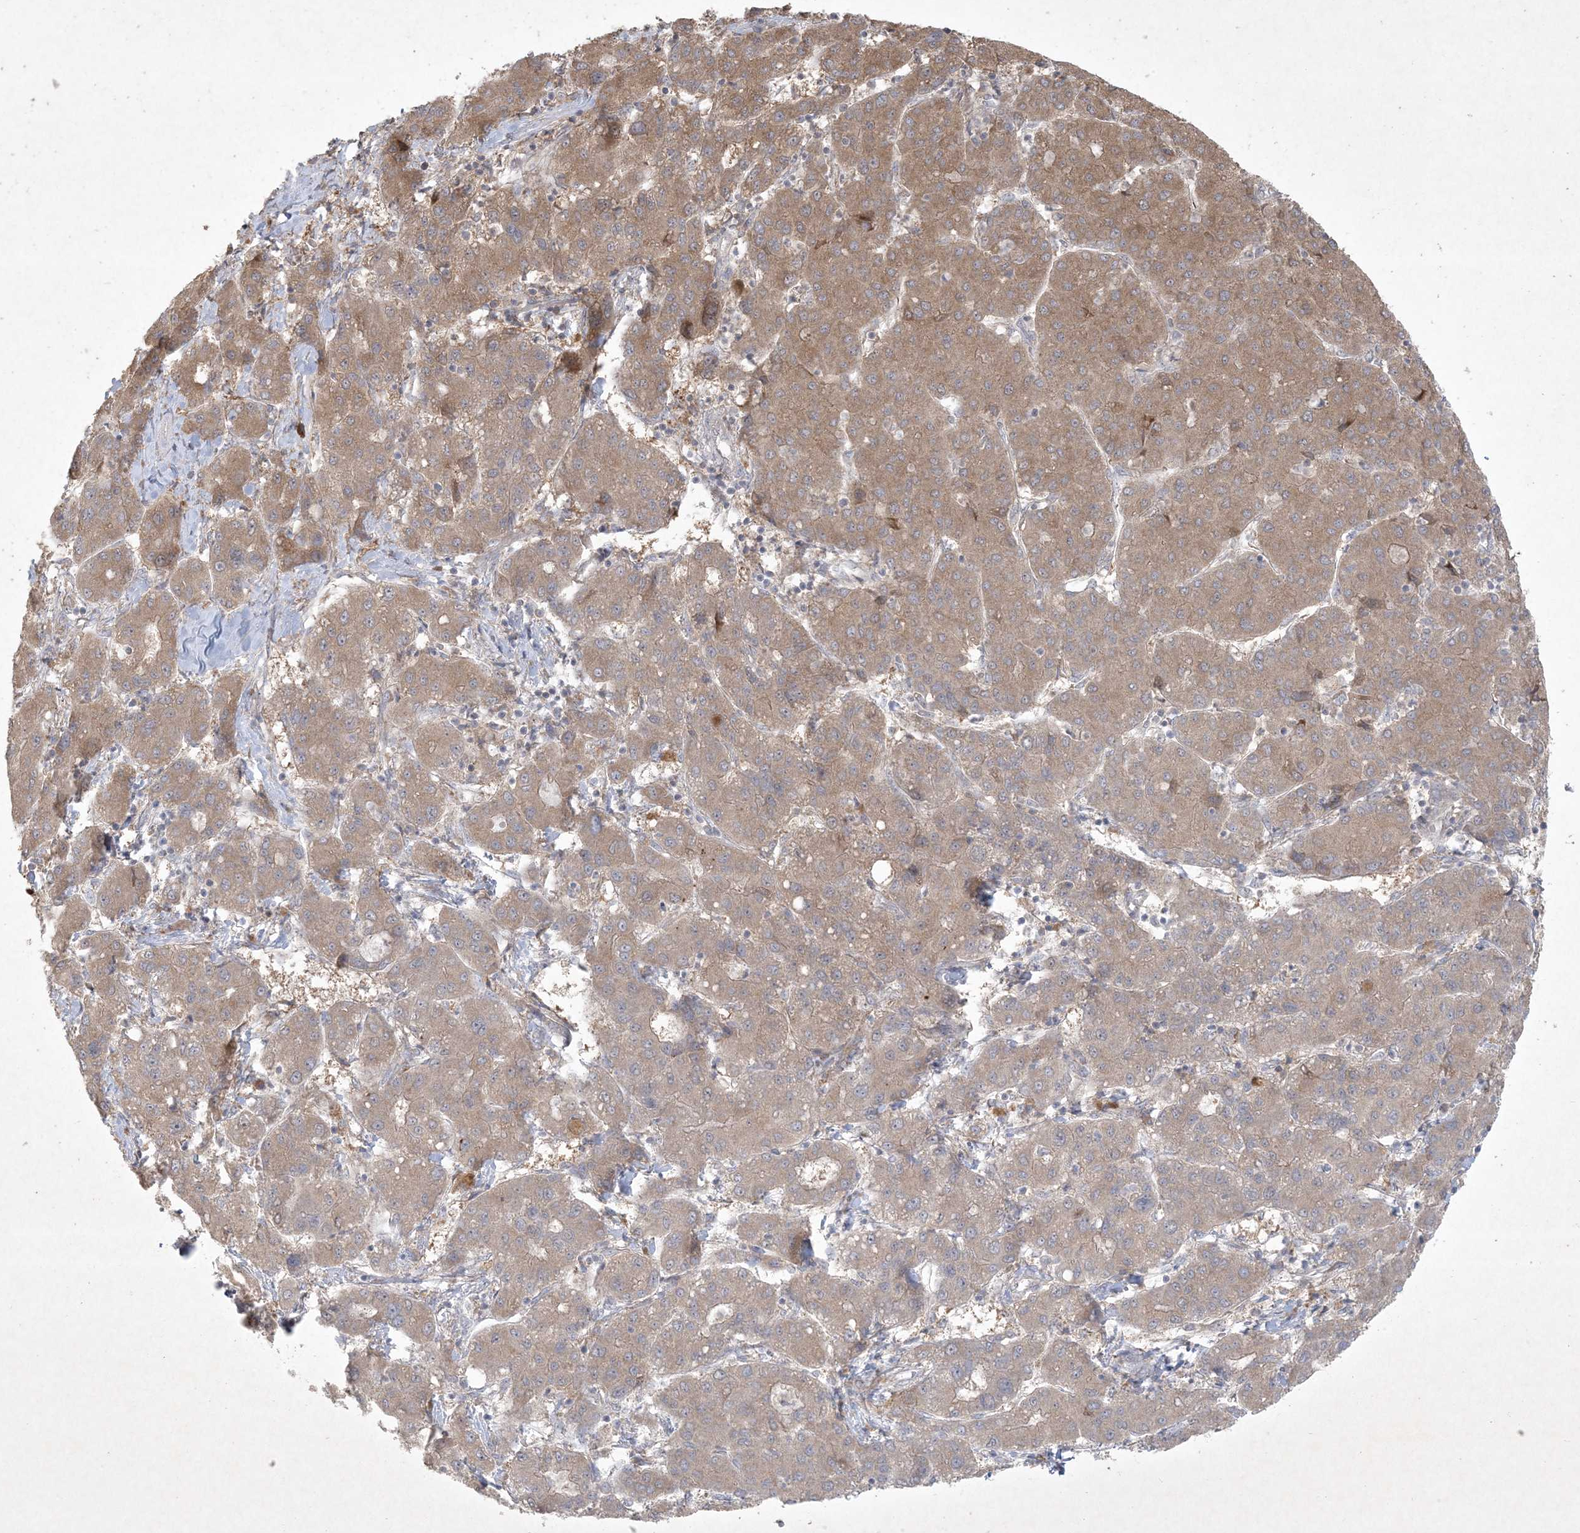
{"staining": {"intensity": "moderate", "quantity": ">75%", "location": "cytoplasmic/membranous"}, "tissue": "liver cancer", "cell_type": "Tumor cells", "image_type": "cancer", "snomed": [{"axis": "morphology", "description": "Carcinoma, Hepatocellular, NOS"}, {"axis": "topography", "description": "Liver"}], "caption": "Liver cancer (hepatocellular carcinoma) stained with a brown dye displays moderate cytoplasmic/membranous positive staining in about >75% of tumor cells.", "gene": "NRBP2", "patient": {"sex": "male", "age": 65}}